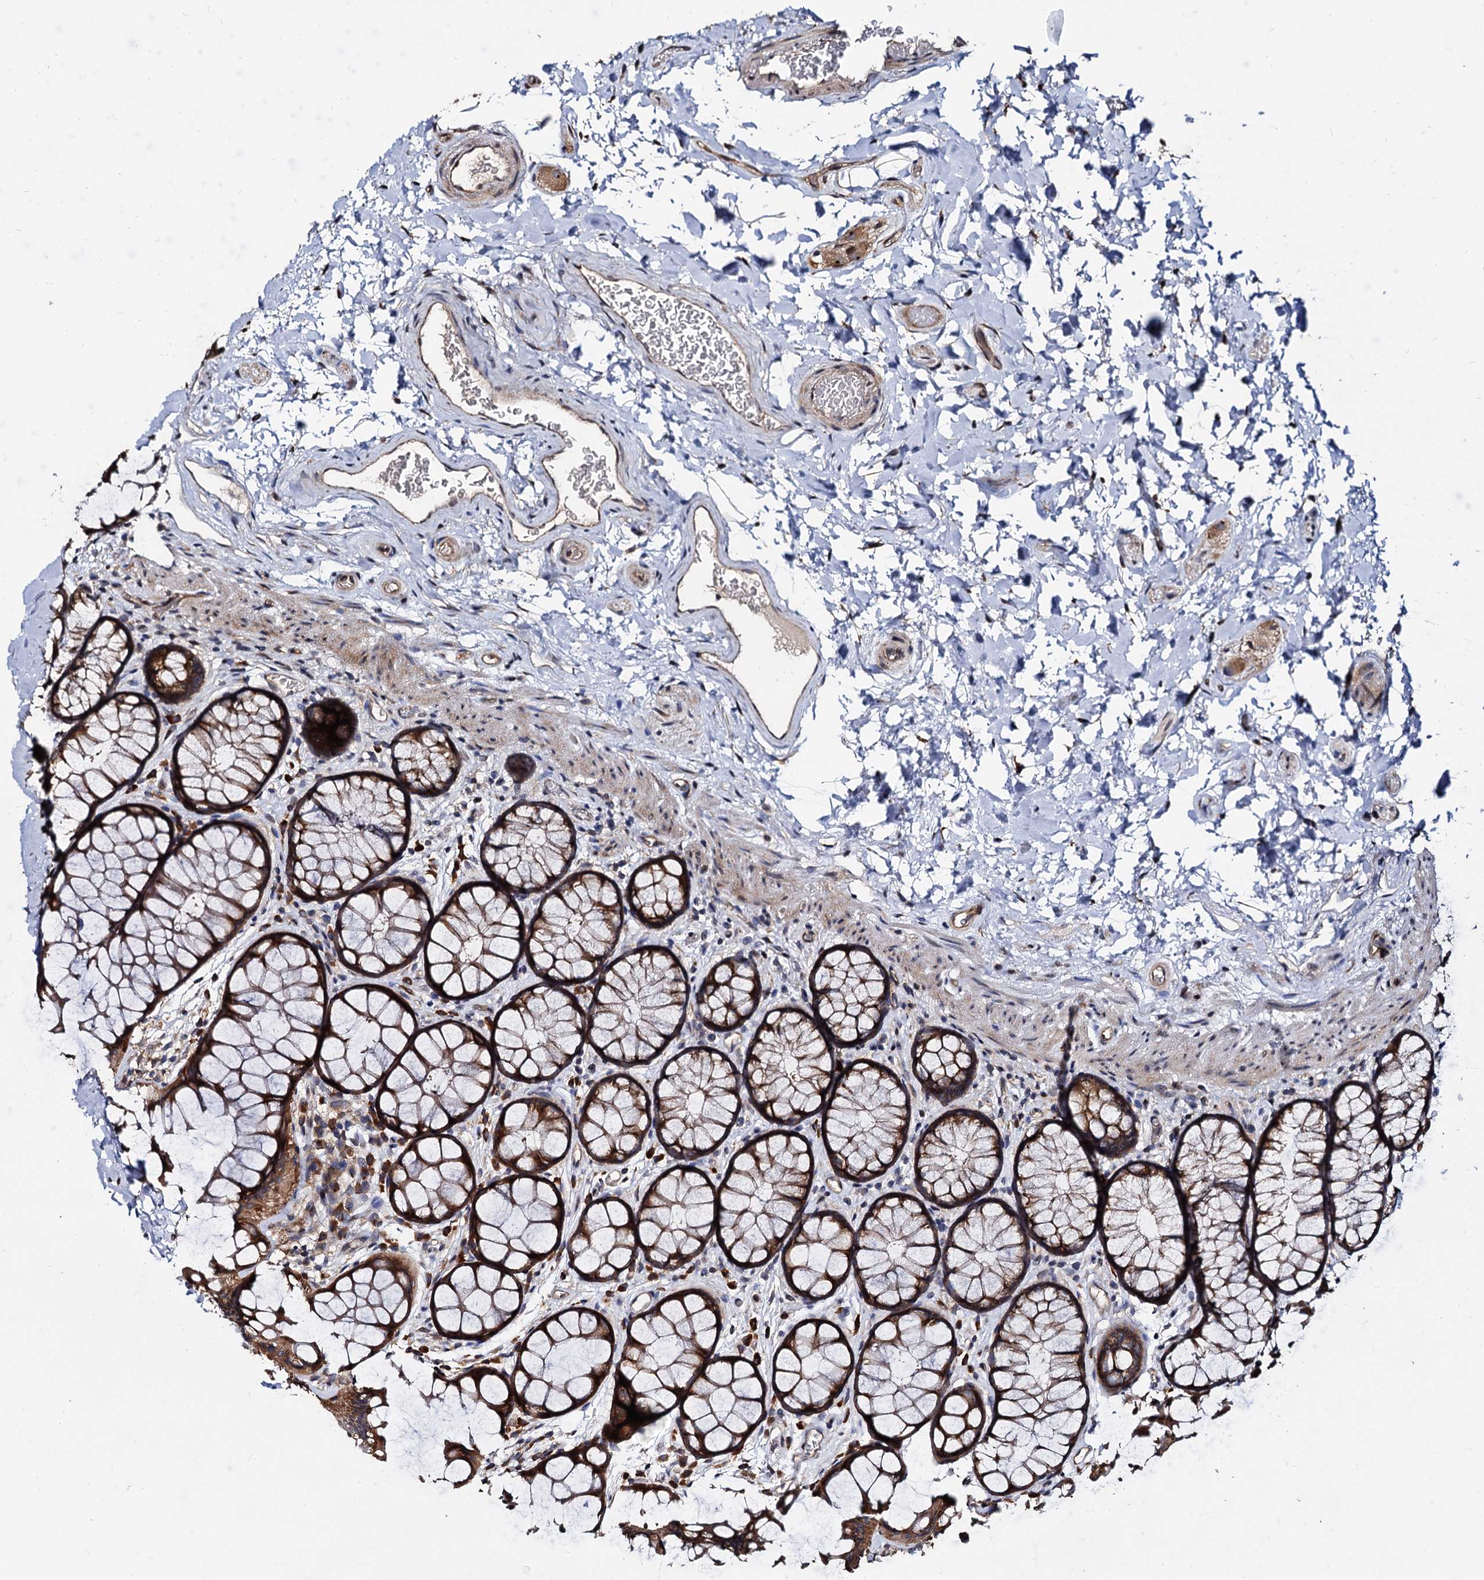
{"staining": {"intensity": "moderate", "quantity": ">75%", "location": "cytoplasmic/membranous"}, "tissue": "colon", "cell_type": "Endothelial cells", "image_type": "normal", "snomed": [{"axis": "morphology", "description": "Normal tissue, NOS"}, {"axis": "topography", "description": "Colon"}], "caption": "Immunohistochemical staining of benign human colon demonstrates moderate cytoplasmic/membranous protein expression in approximately >75% of endothelial cells.", "gene": "WWC3", "patient": {"sex": "female", "age": 82}}